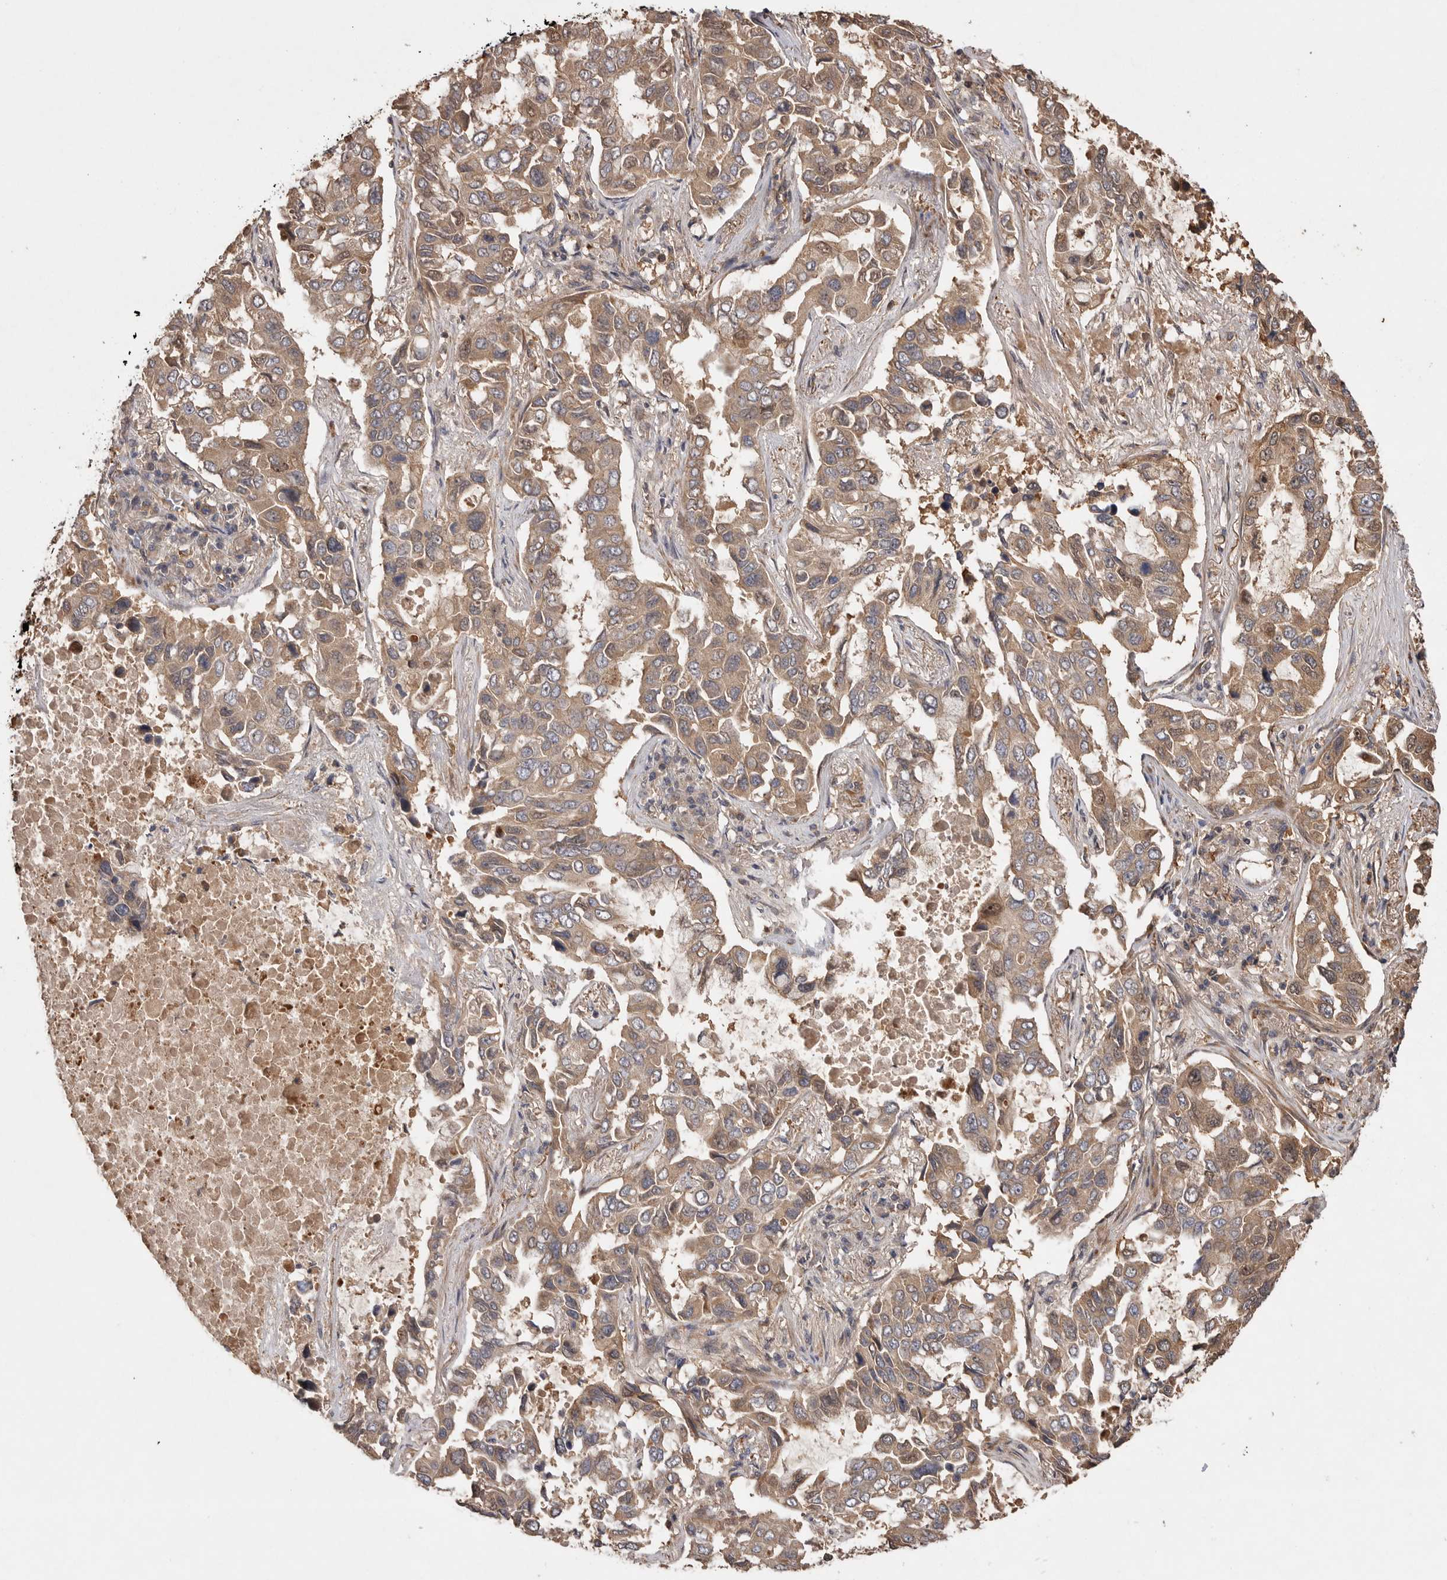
{"staining": {"intensity": "moderate", "quantity": ">75%", "location": "cytoplasmic/membranous"}, "tissue": "lung cancer", "cell_type": "Tumor cells", "image_type": "cancer", "snomed": [{"axis": "morphology", "description": "Adenocarcinoma, NOS"}, {"axis": "topography", "description": "Lung"}], "caption": "Protein expression analysis of human lung adenocarcinoma reveals moderate cytoplasmic/membranous positivity in approximately >75% of tumor cells.", "gene": "VN1R4", "patient": {"sex": "male", "age": 64}}